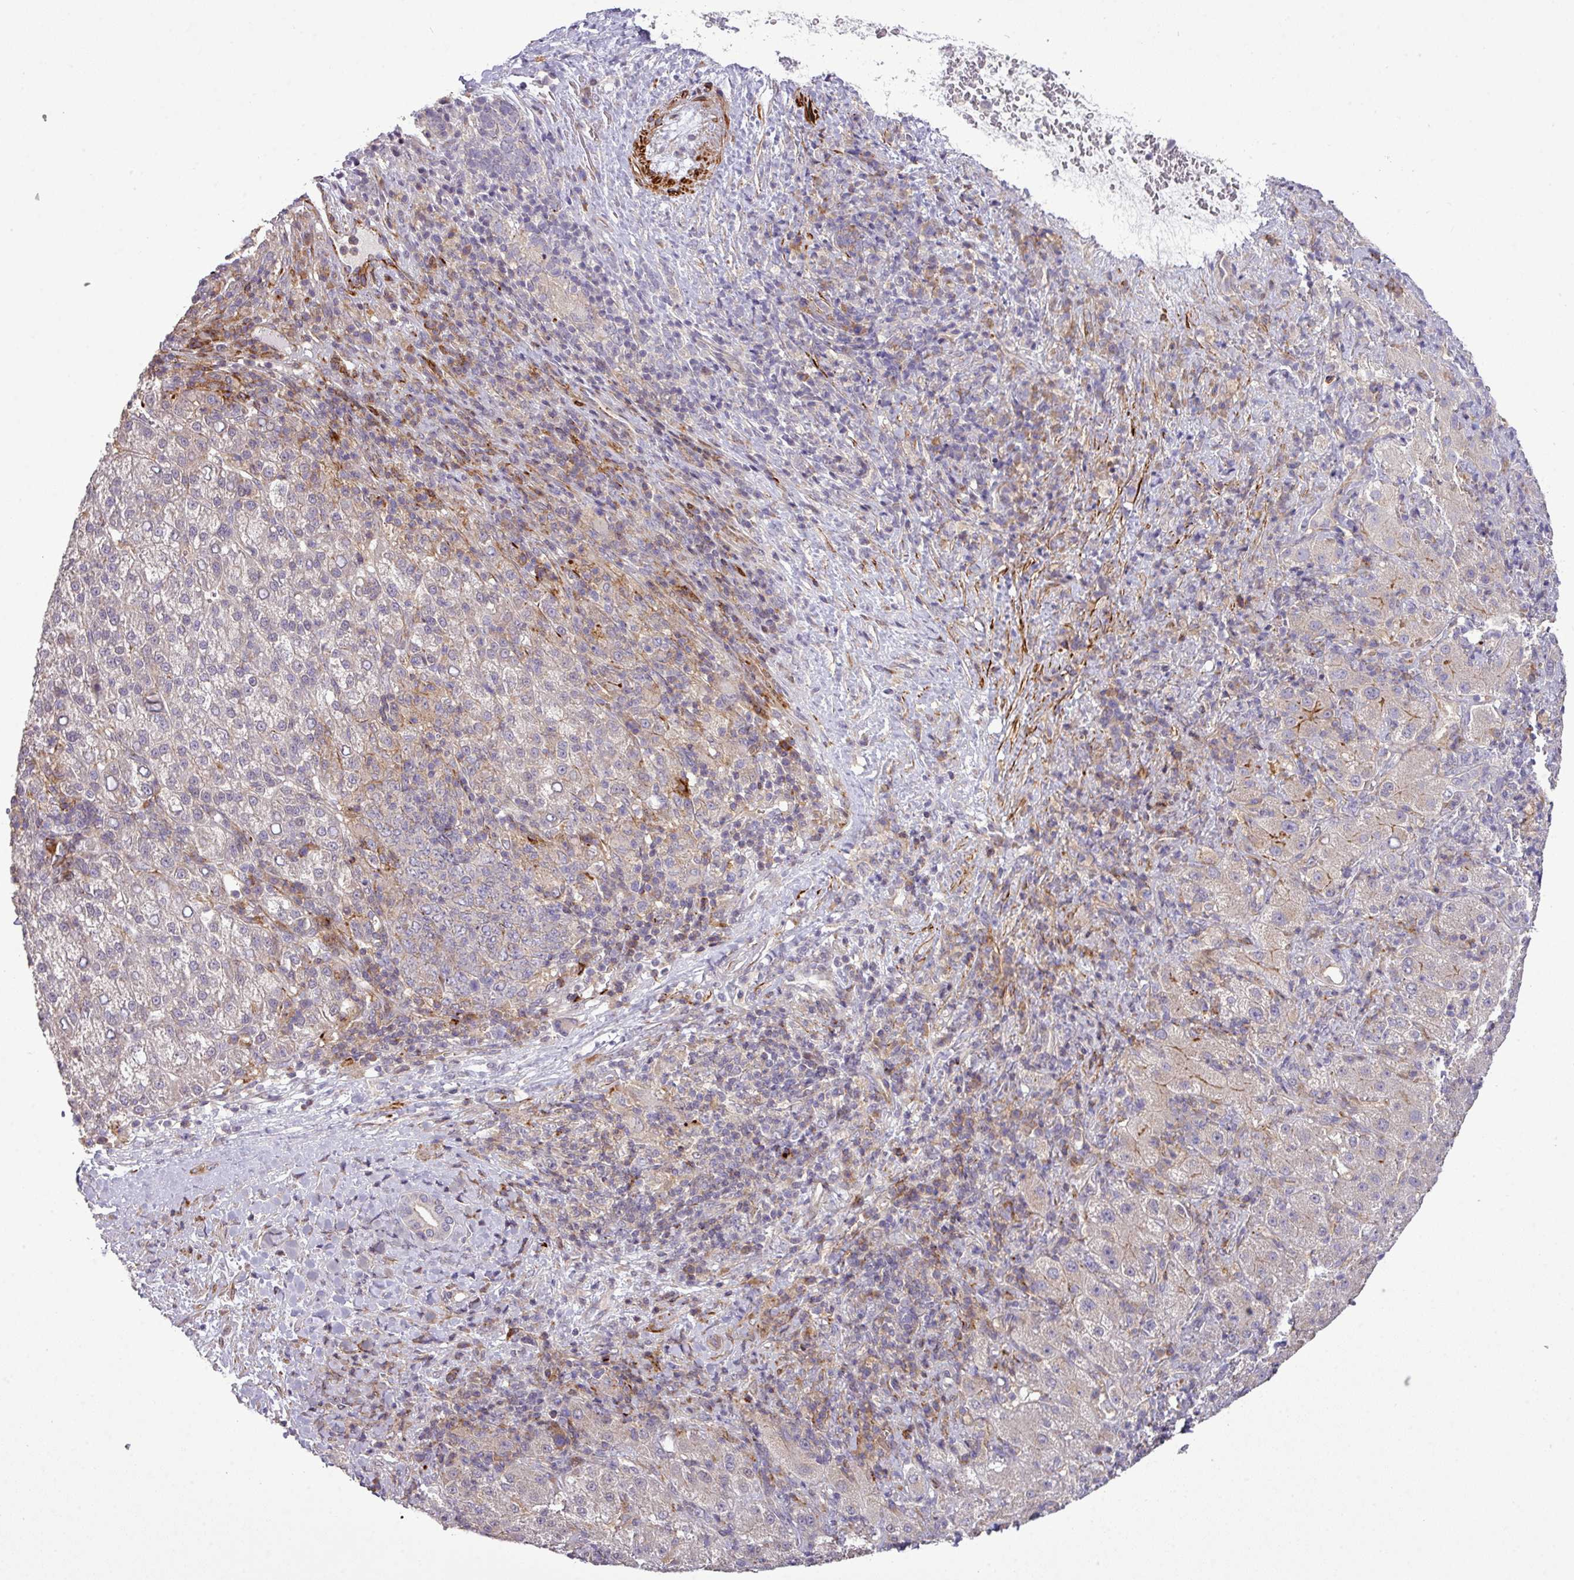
{"staining": {"intensity": "weak", "quantity": "<25%", "location": "cytoplasmic/membranous"}, "tissue": "liver cancer", "cell_type": "Tumor cells", "image_type": "cancer", "snomed": [{"axis": "morphology", "description": "Carcinoma, Hepatocellular, NOS"}, {"axis": "topography", "description": "Liver"}], "caption": "Immunohistochemistry (IHC) of human liver cancer shows no staining in tumor cells.", "gene": "TPRA1", "patient": {"sex": "female", "age": 58}}